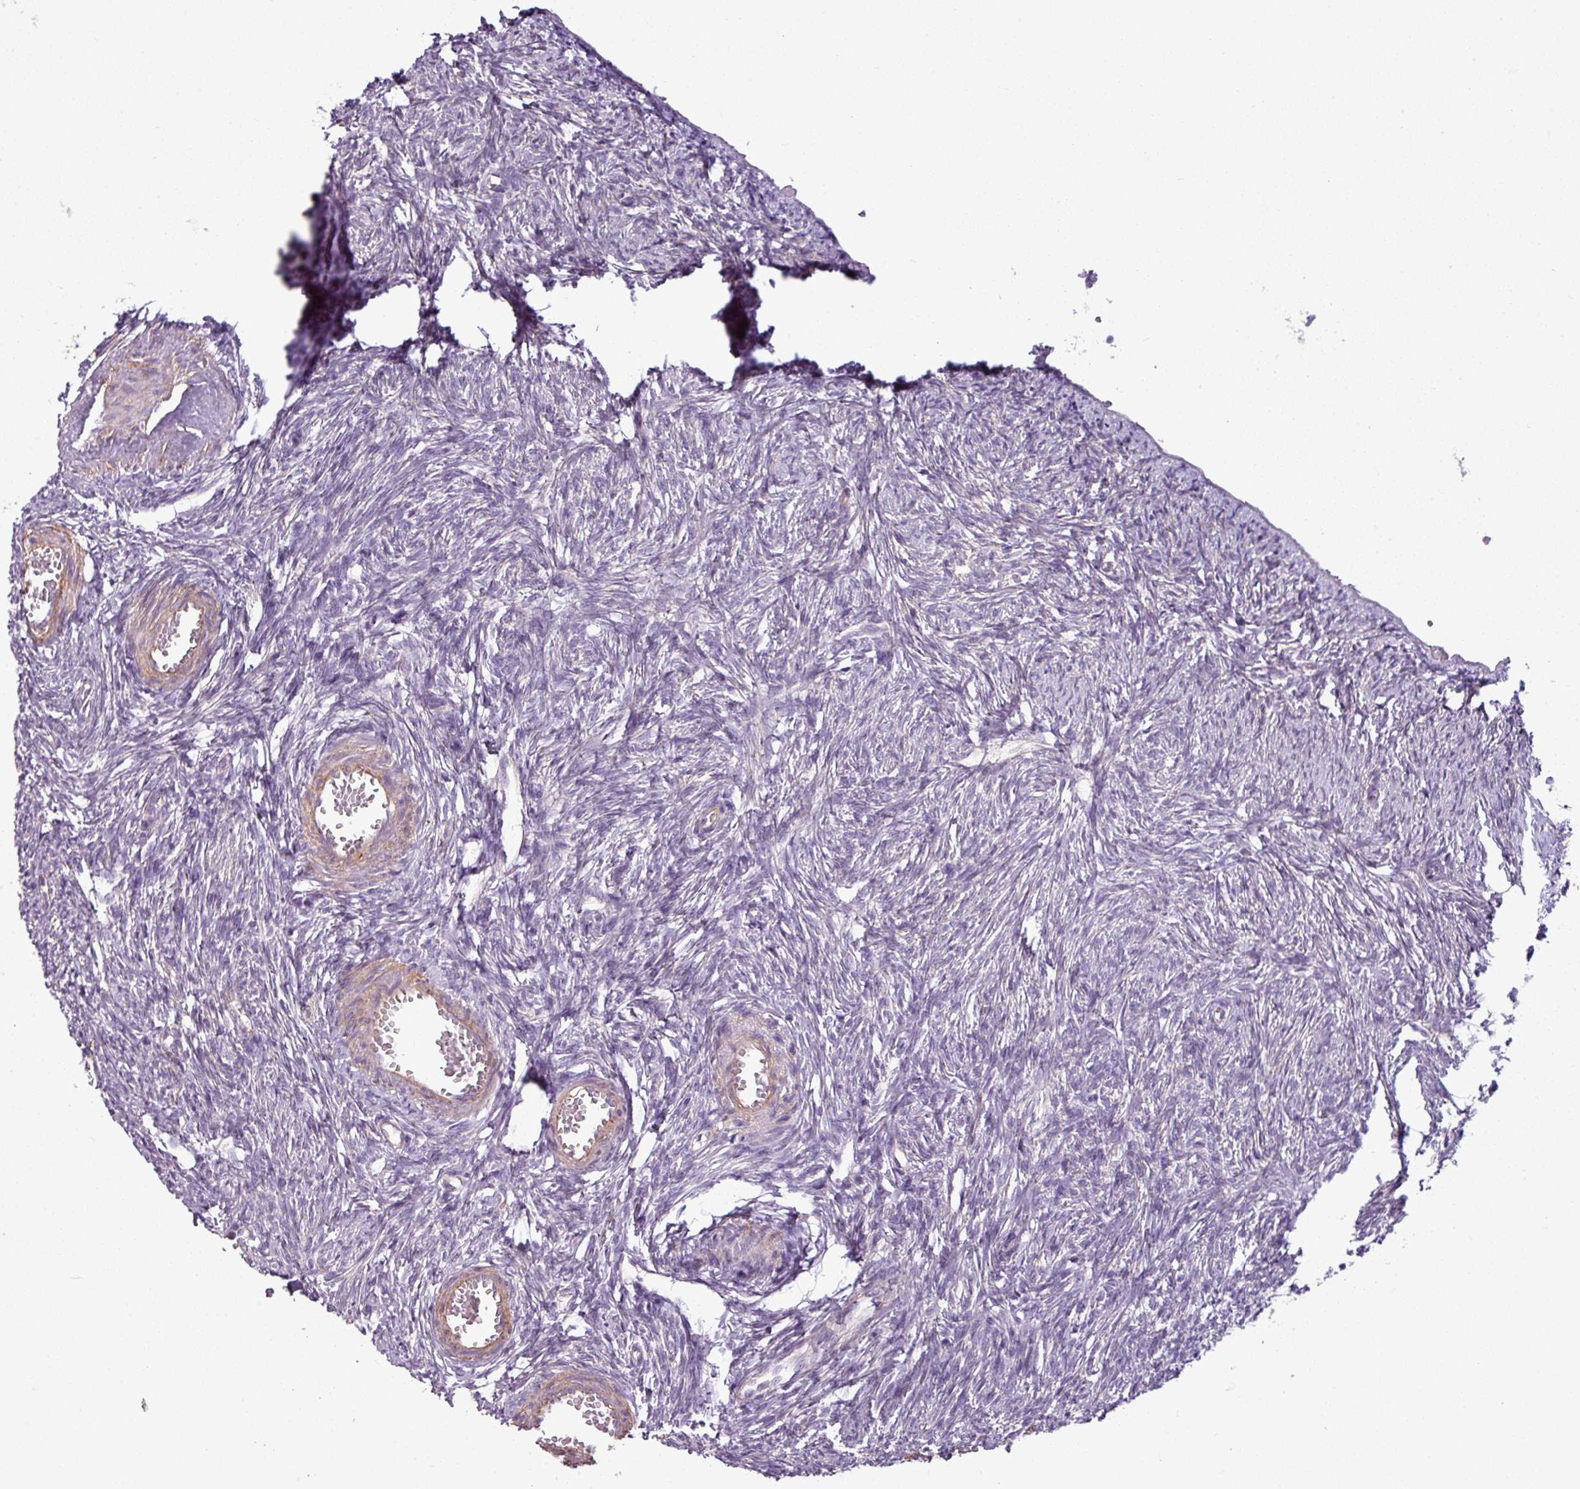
{"staining": {"intensity": "negative", "quantity": "none", "location": "none"}, "tissue": "ovary", "cell_type": "Ovarian stroma cells", "image_type": "normal", "snomed": [{"axis": "morphology", "description": "Normal tissue, NOS"}, {"axis": "topography", "description": "Ovary"}], "caption": "Photomicrograph shows no protein positivity in ovarian stroma cells of benign ovary. The staining is performed using DAB brown chromogen with nuclei counter-stained in using hematoxylin.", "gene": "BTN2A2", "patient": {"sex": "female", "age": 51}}